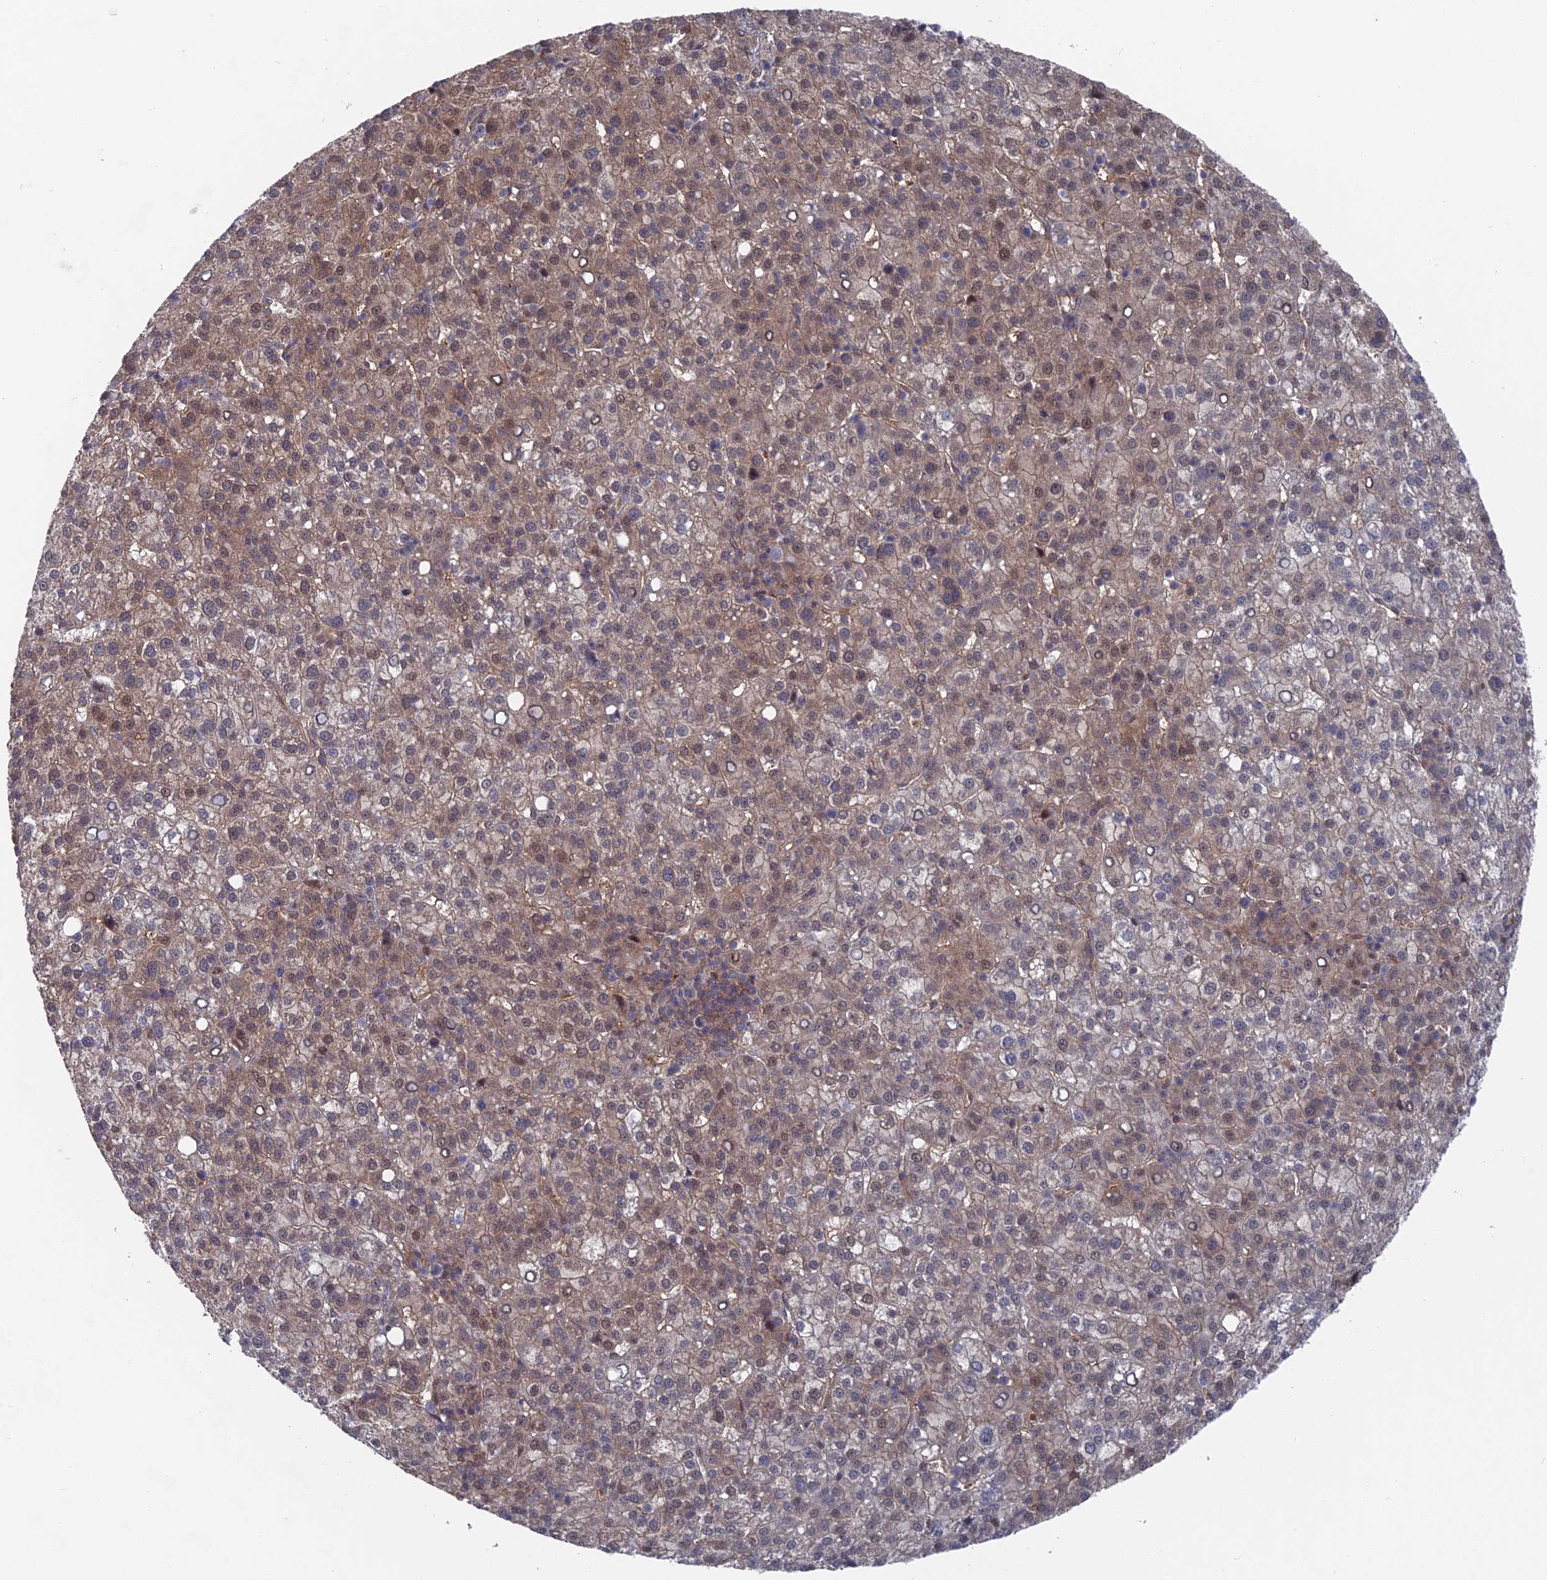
{"staining": {"intensity": "moderate", "quantity": "25%-75%", "location": "cytoplasmic/membranous,nuclear"}, "tissue": "liver cancer", "cell_type": "Tumor cells", "image_type": "cancer", "snomed": [{"axis": "morphology", "description": "Carcinoma, Hepatocellular, NOS"}, {"axis": "topography", "description": "Liver"}], "caption": "Immunohistochemical staining of hepatocellular carcinoma (liver) exhibits moderate cytoplasmic/membranous and nuclear protein expression in approximately 25%-75% of tumor cells.", "gene": "UNC5D", "patient": {"sex": "female", "age": 58}}